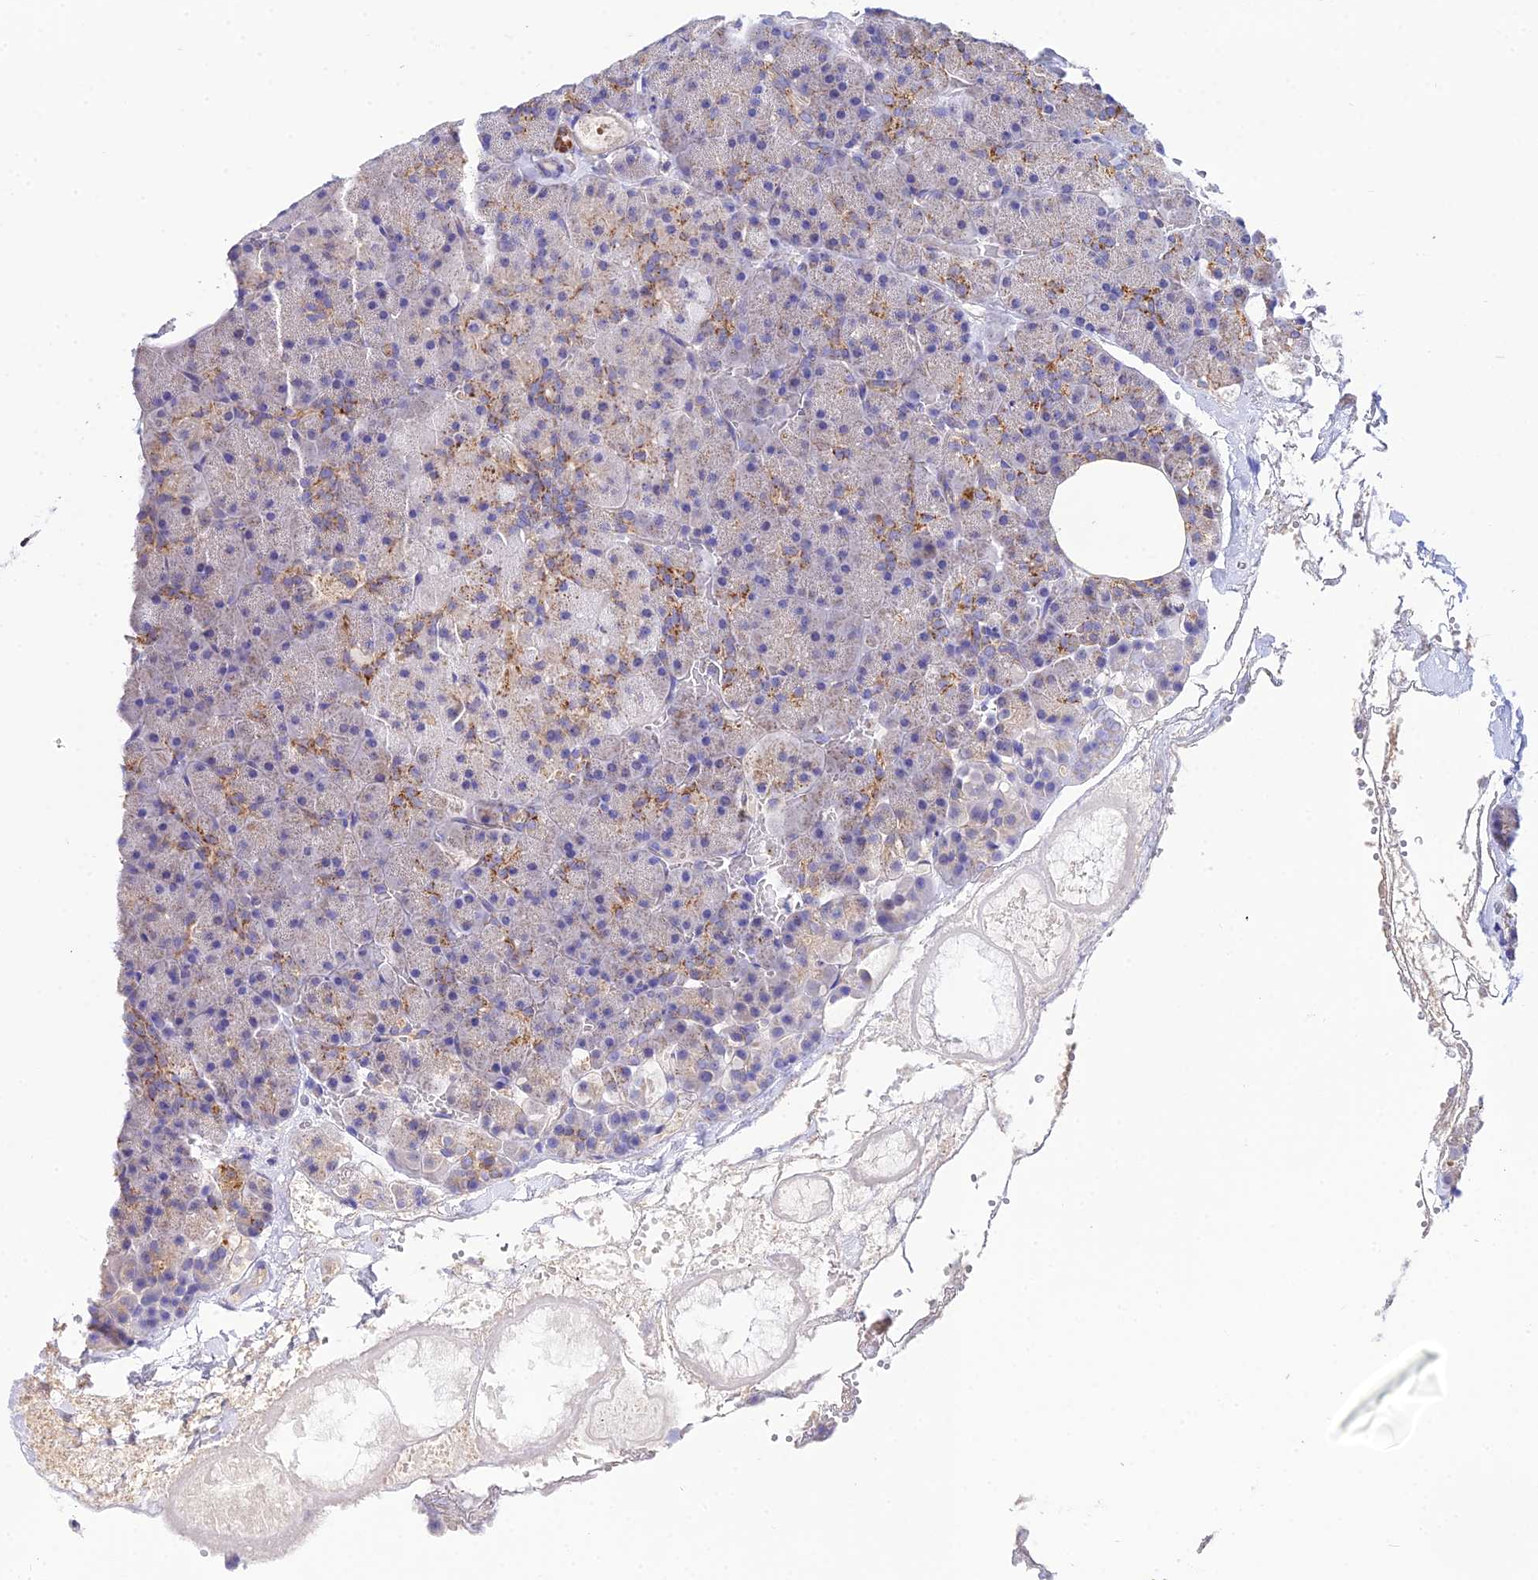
{"staining": {"intensity": "moderate", "quantity": "<25%", "location": "cytoplasmic/membranous"}, "tissue": "pancreas", "cell_type": "Exocrine glandular cells", "image_type": "normal", "snomed": [{"axis": "morphology", "description": "Normal tissue, NOS"}, {"axis": "topography", "description": "Pancreas"}], "caption": "Moderate cytoplasmic/membranous expression for a protein is present in about <25% of exocrine glandular cells of unremarkable pancreas using immunohistochemistry.", "gene": "ACOT1", "patient": {"sex": "male", "age": 36}}